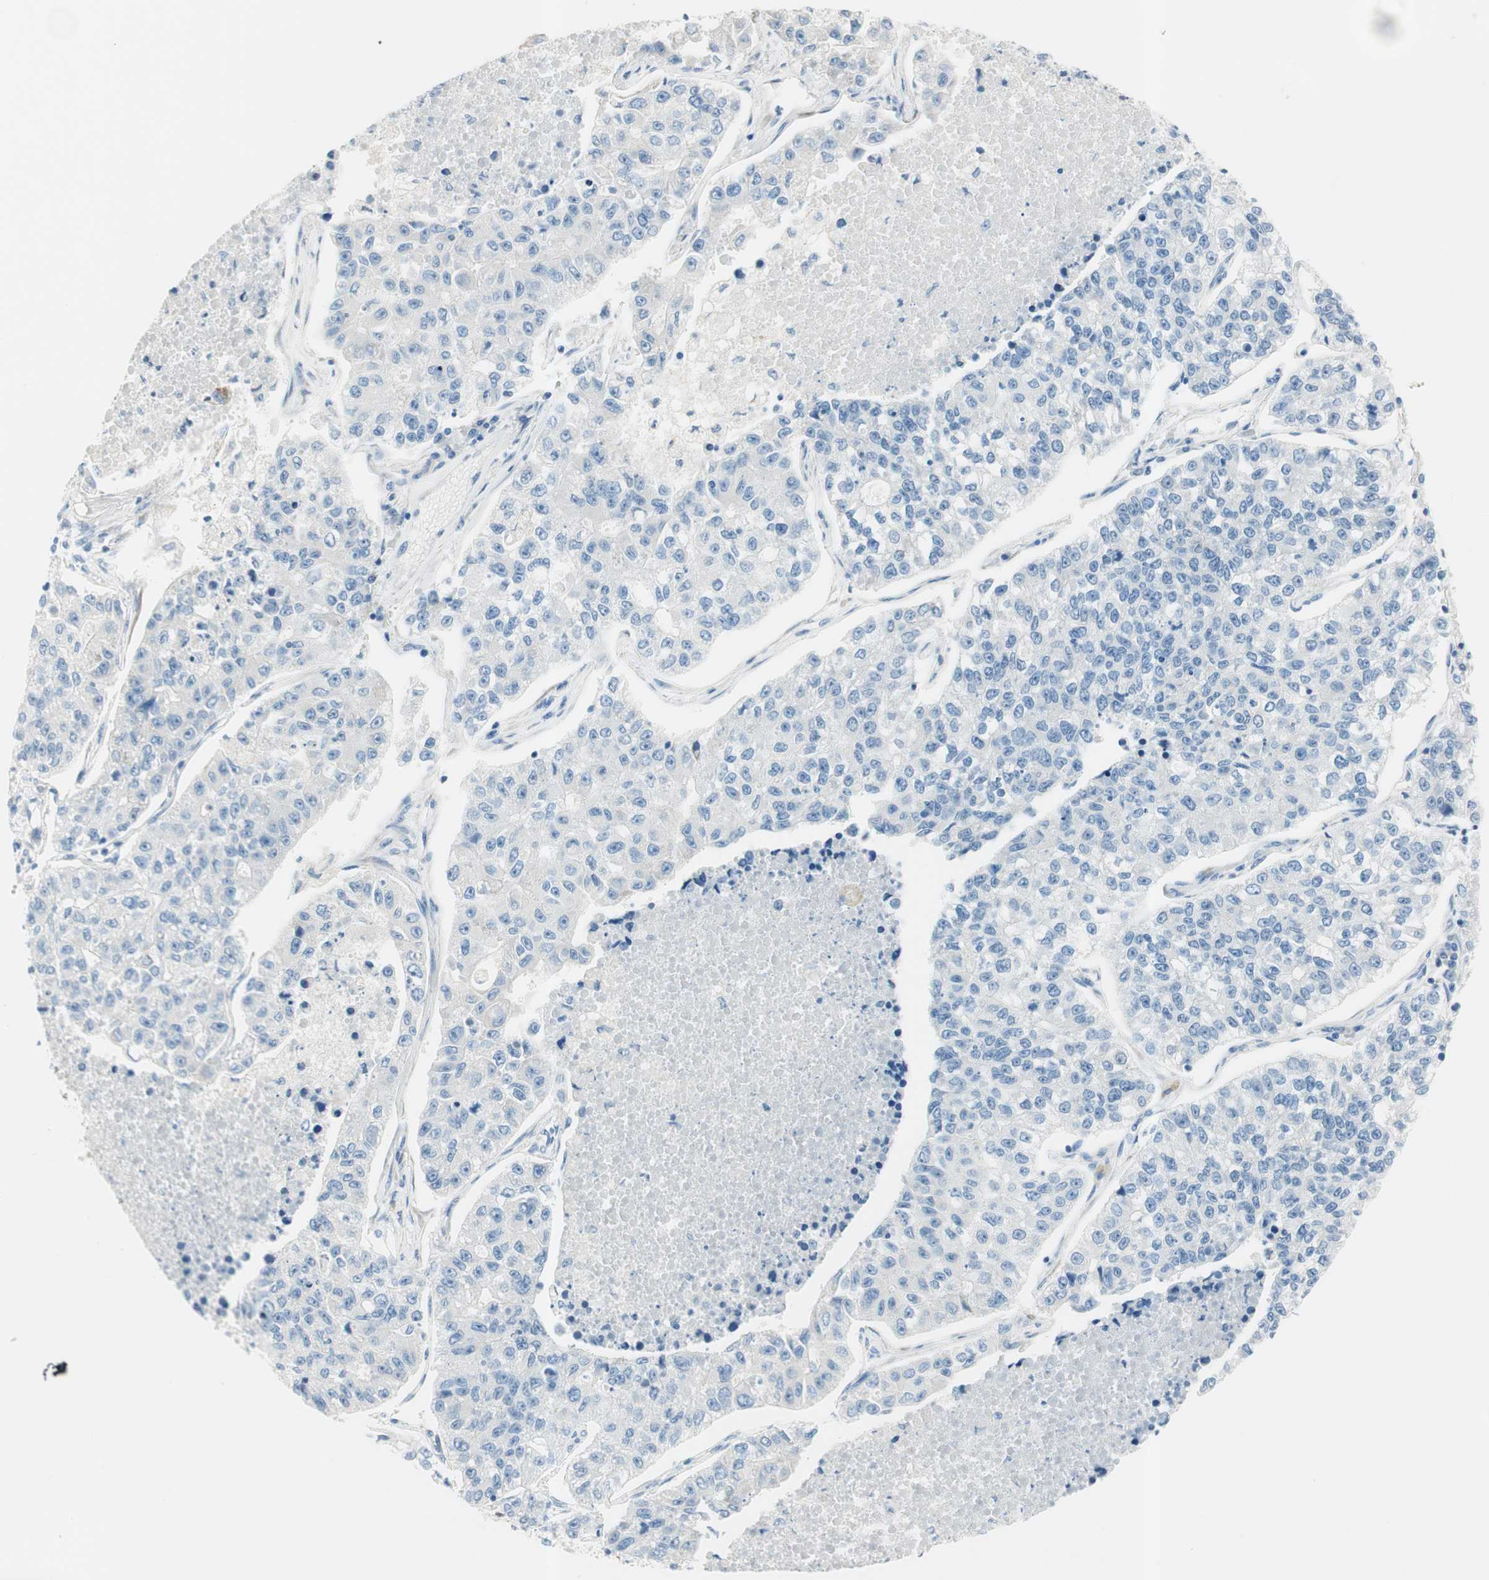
{"staining": {"intensity": "negative", "quantity": "none", "location": "none"}, "tissue": "lung cancer", "cell_type": "Tumor cells", "image_type": "cancer", "snomed": [{"axis": "morphology", "description": "Adenocarcinoma, NOS"}, {"axis": "topography", "description": "Lung"}], "caption": "A high-resolution micrograph shows IHC staining of adenocarcinoma (lung), which demonstrates no significant staining in tumor cells.", "gene": "CDK3", "patient": {"sex": "male", "age": 49}}